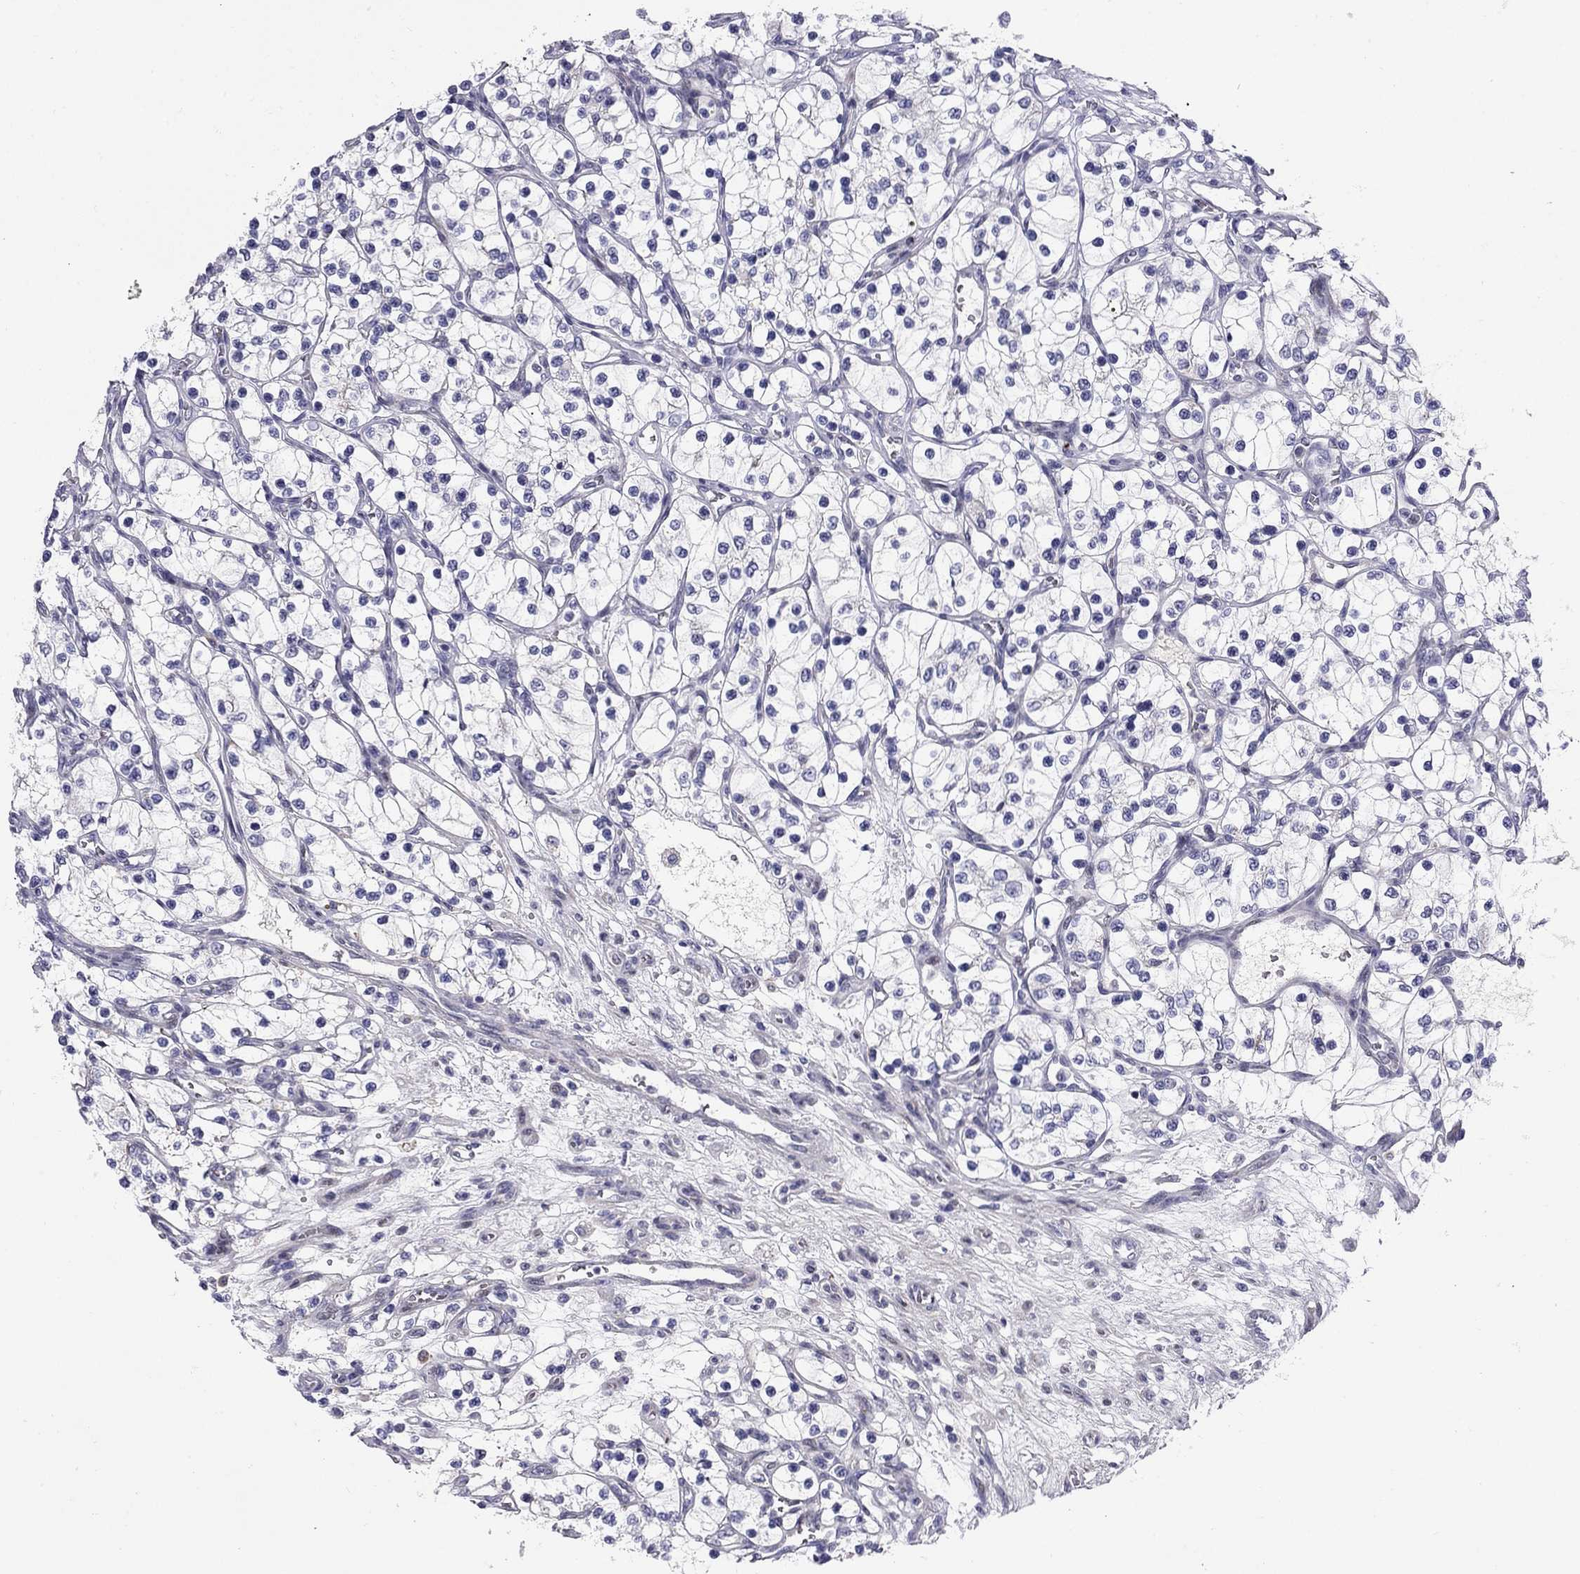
{"staining": {"intensity": "negative", "quantity": "none", "location": "none"}, "tissue": "renal cancer", "cell_type": "Tumor cells", "image_type": "cancer", "snomed": [{"axis": "morphology", "description": "Adenocarcinoma, NOS"}, {"axis": "topography", "description": "Kidney"}], "caption": "DAB immunohistochemical staining of renal adenocarcinoma reveals no significant positivity in tumor cells.", "gene": "C8orf88", "patient": {"sex": "female", "age": 69}}